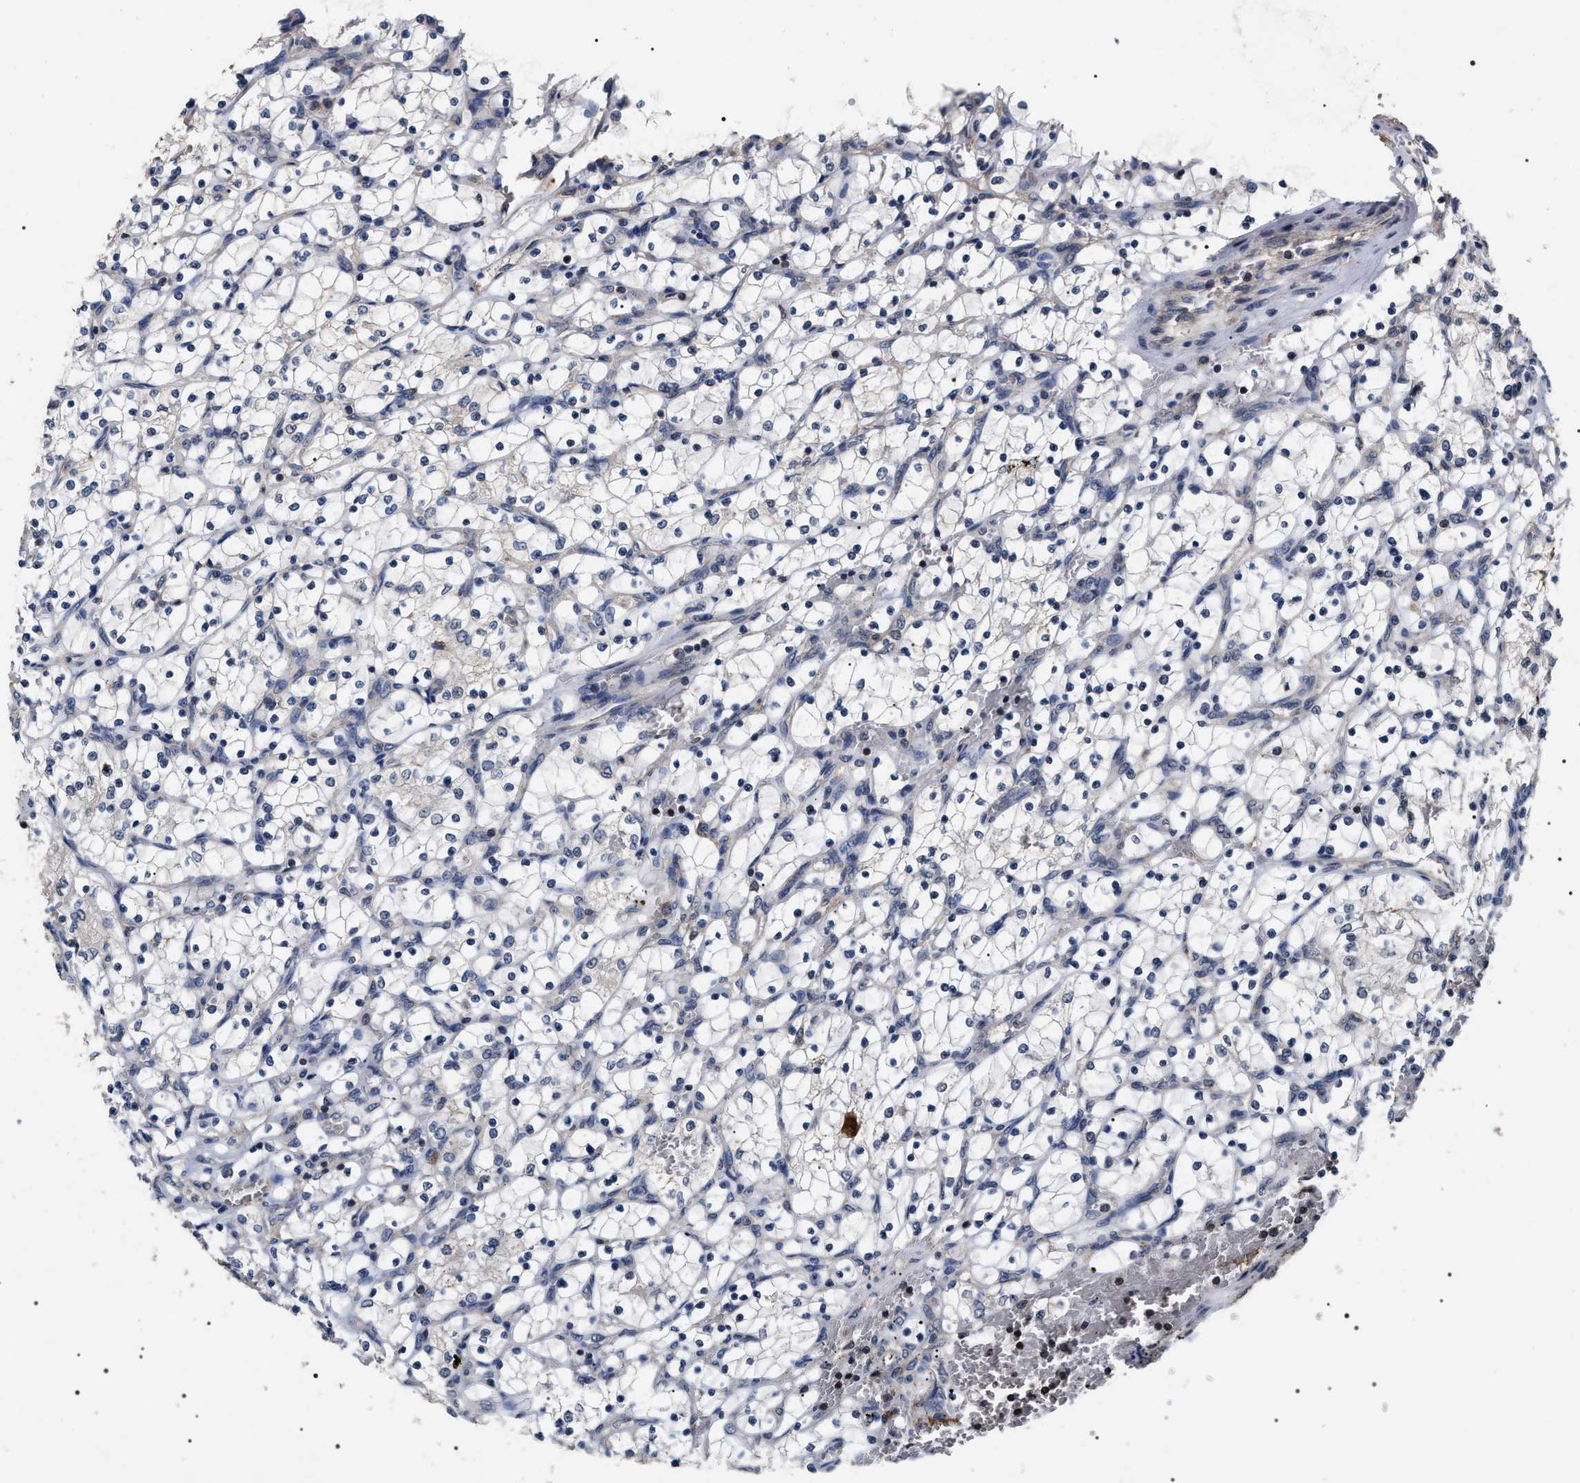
{"staining": {"intensity": "negative", "quantity": "none", "location": "none"}, "tissue": "renal cancer", "cell_type": "Tumor cells", "image_type": "cancer", "snomed": [{"axis": "morphology", "description": "Adenocarcinoma, NOS"}, {"axis": "topography", "description": "Kidney"}], "caption": "Immunohistochemistry (IHC) image of neoplastic tissue: renal cancer (adenocarcinoma) stained with DAB (3,3'-diaminobenzidine) demonstrates no significant protein staining in tumor cells.", "gene": "UPF3A", "patient": {"sex": "female", "age": 69}}